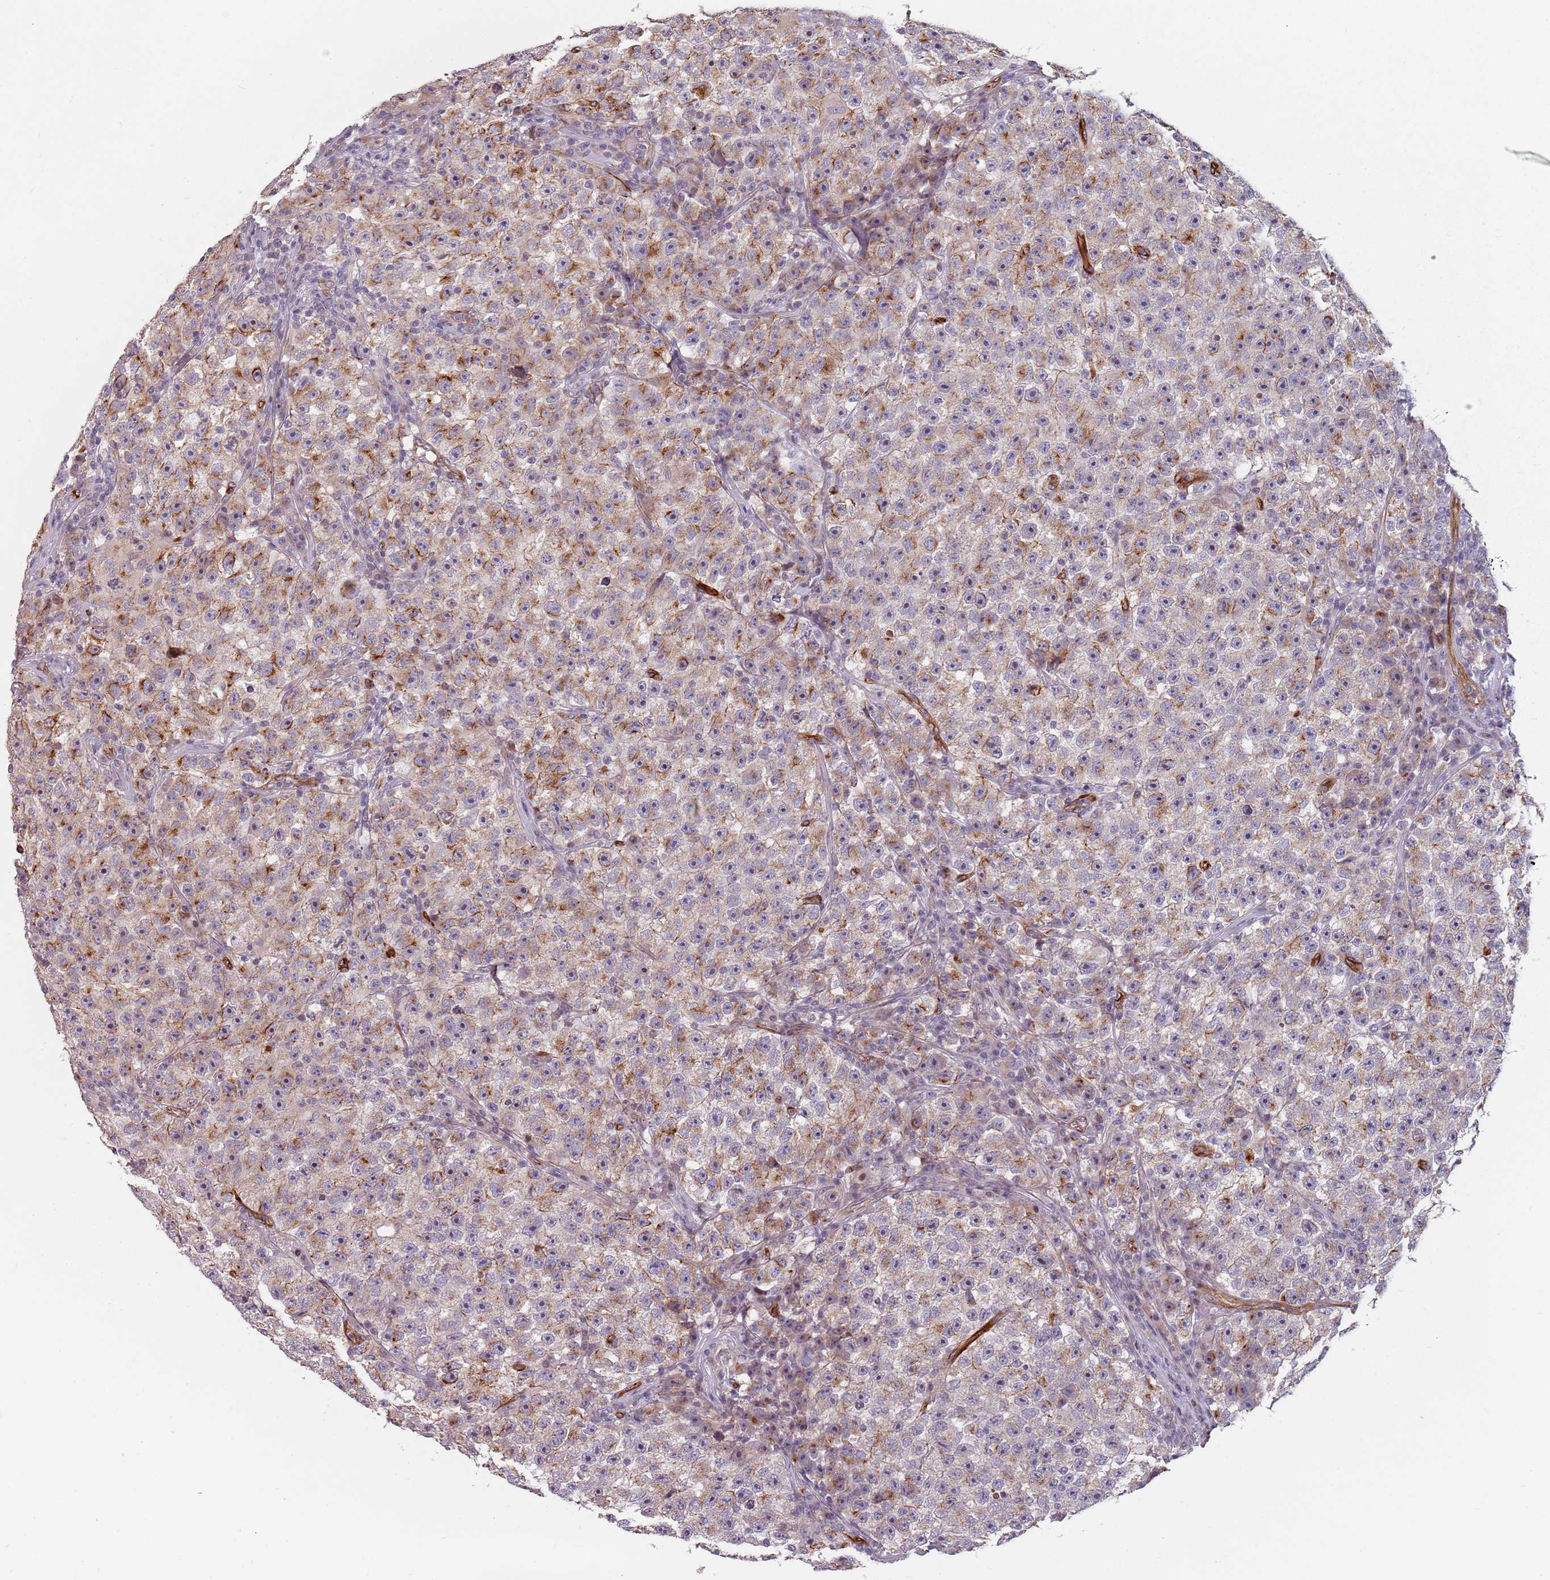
{"staining": {"intensity": "weak", "quantity": "25%-75%", "location": "cytoplasmic/membranous"}, "tissue": "testis cancer", "cell_type": "Tumor cells", "image_type": "cancer", "snomed": [{"axis": "morphology", "description": "Seminoma, NOS"}, {"axis": "topography", "description": "Testis"}], "caption": "Immunohistochemical staining of seminoma (testis) reveals low levels of weak cytoplasmic/membranous staining in approximately 25%-75% of tumor cells. The staining was performed using DAB, with brown indicating positive protein expression. Nuclei are stained blue with hematoxylin.", "gene": "GAS2L3", "patient": {"sex": "male", "age": 22}}